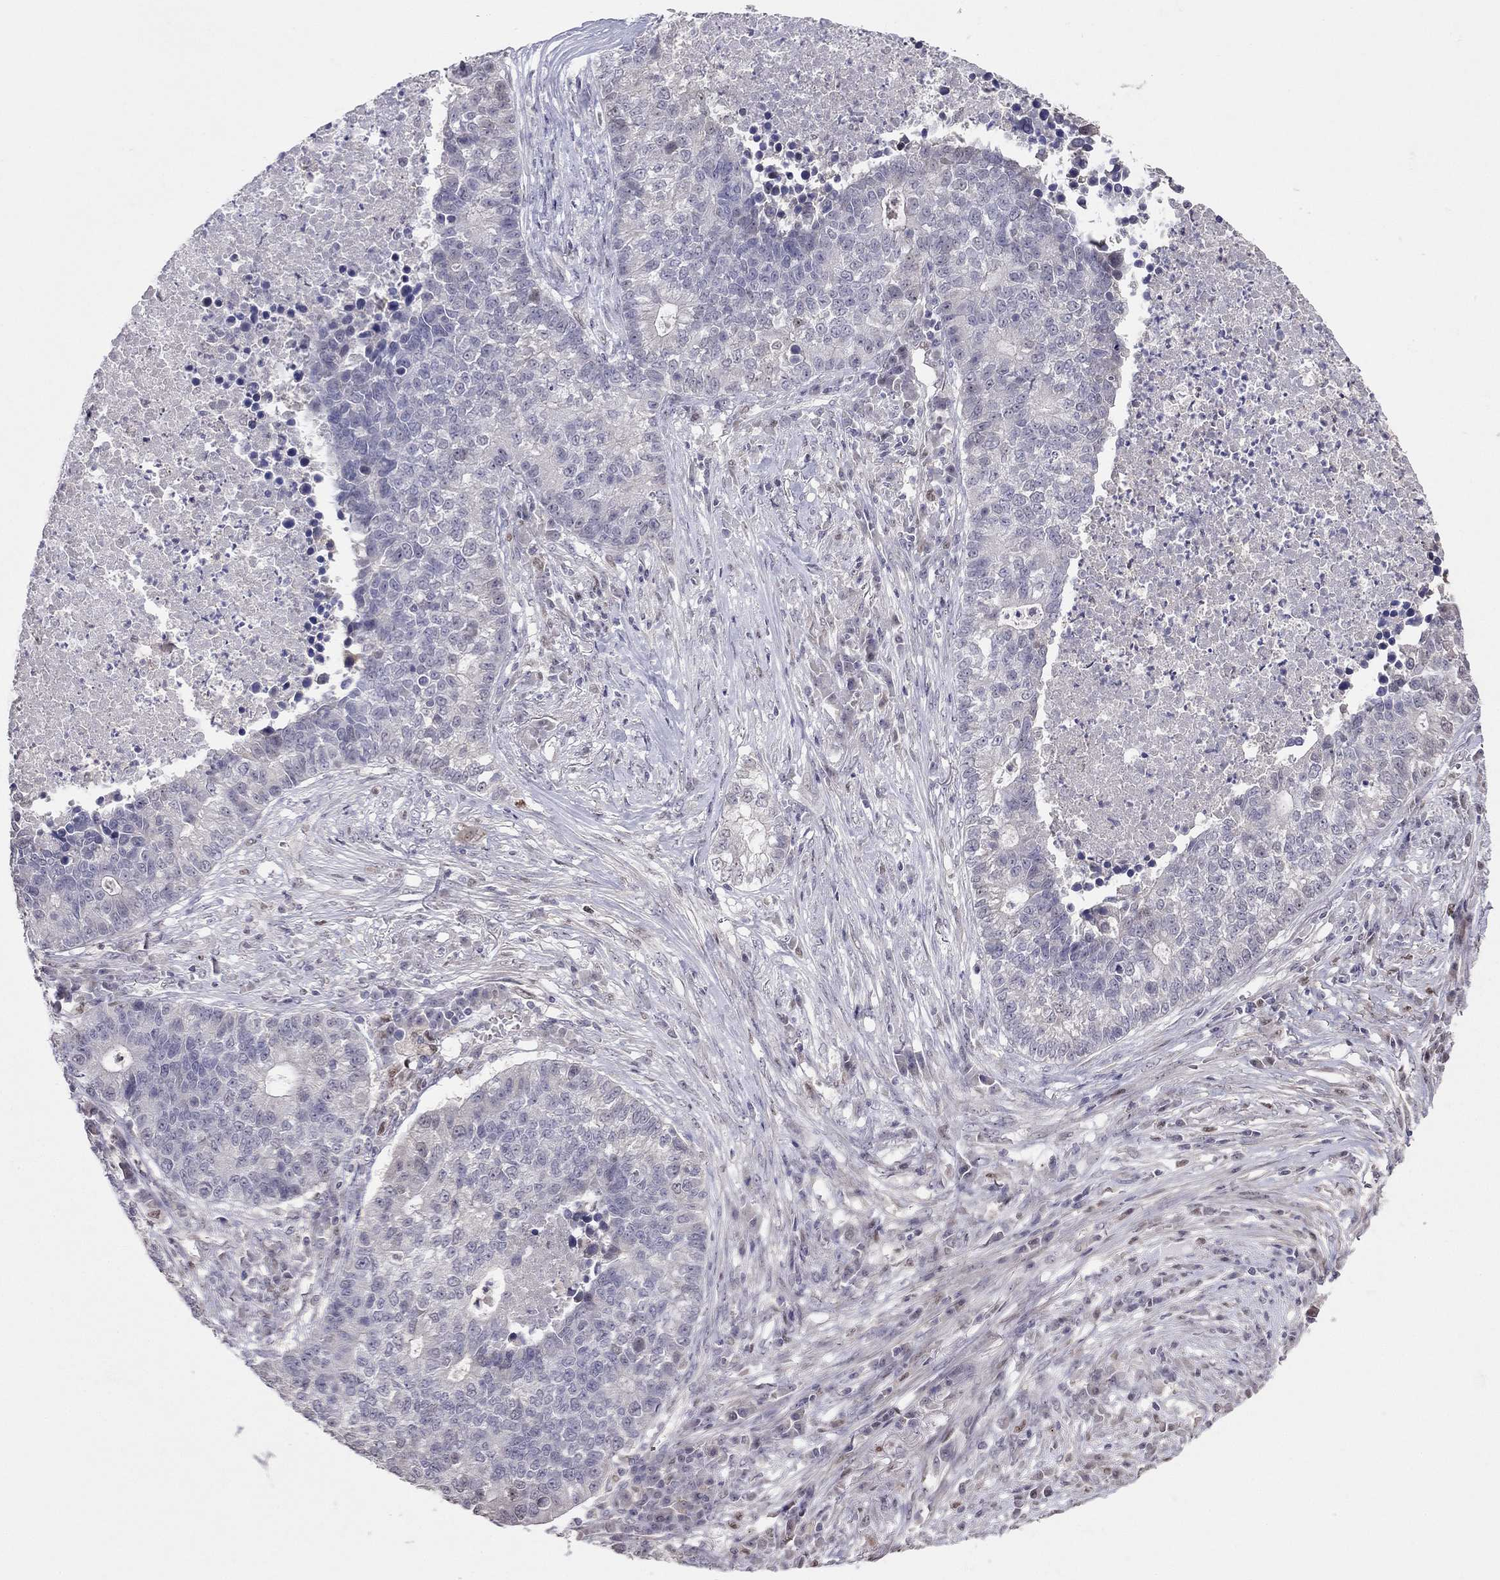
{"staining": {"intensity": "negative", "quantity": "none", "location": "none"}, "tissue": "lung cancer", "cell_type": "Tumor cells", "image_type": "cancer", "snomed": [{"axis": "morphology", "description": "Adenocarcinoma, NOS"}, {"axis": "topography", "description": "Lung"}], "caption": "Protein analysis of adenocarcinoma (lung) exhibits no significant expression in tumor cells.", "gene": "LRRC39", "patient": {"sex": "male", "age": 57}}